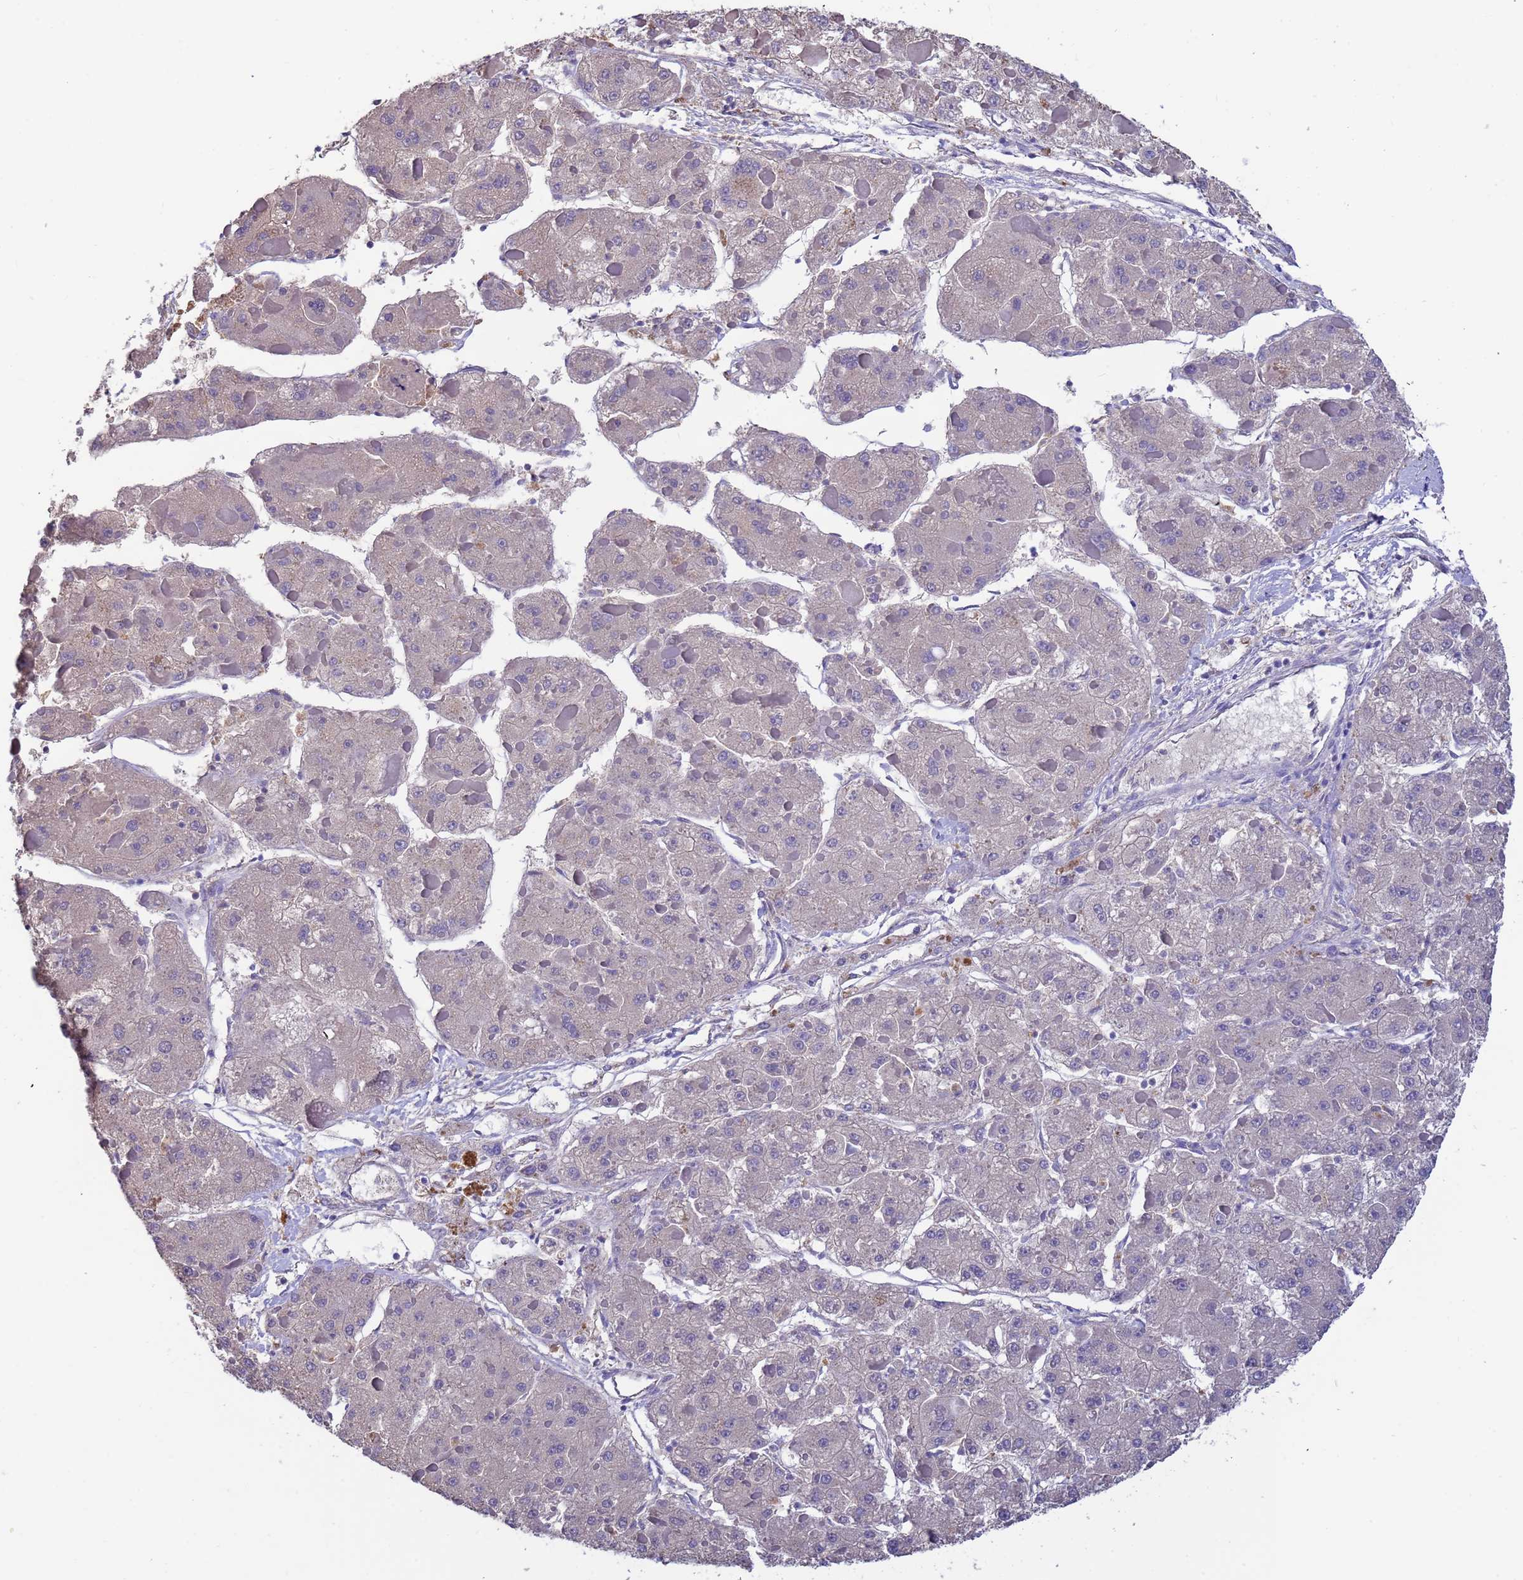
{"staining": {"intensity": "negative", "quantity": "none", "location": "none"}, "tissue": "liver cancer", "cell_type": "Tumor cells", "image_type": "cancer", "snomed": [{"axis": "morphology", "description": "Carcinoma, Hepatocellular, NOS"}, {"axis": "topography", "description": "Liver"}], "caption": "Protein analysis of liver hepatocellular carcinoma shows no significant staining in tumor cells.", "gene": "SRL", "patient": {"sex": "female", "age": 73}}